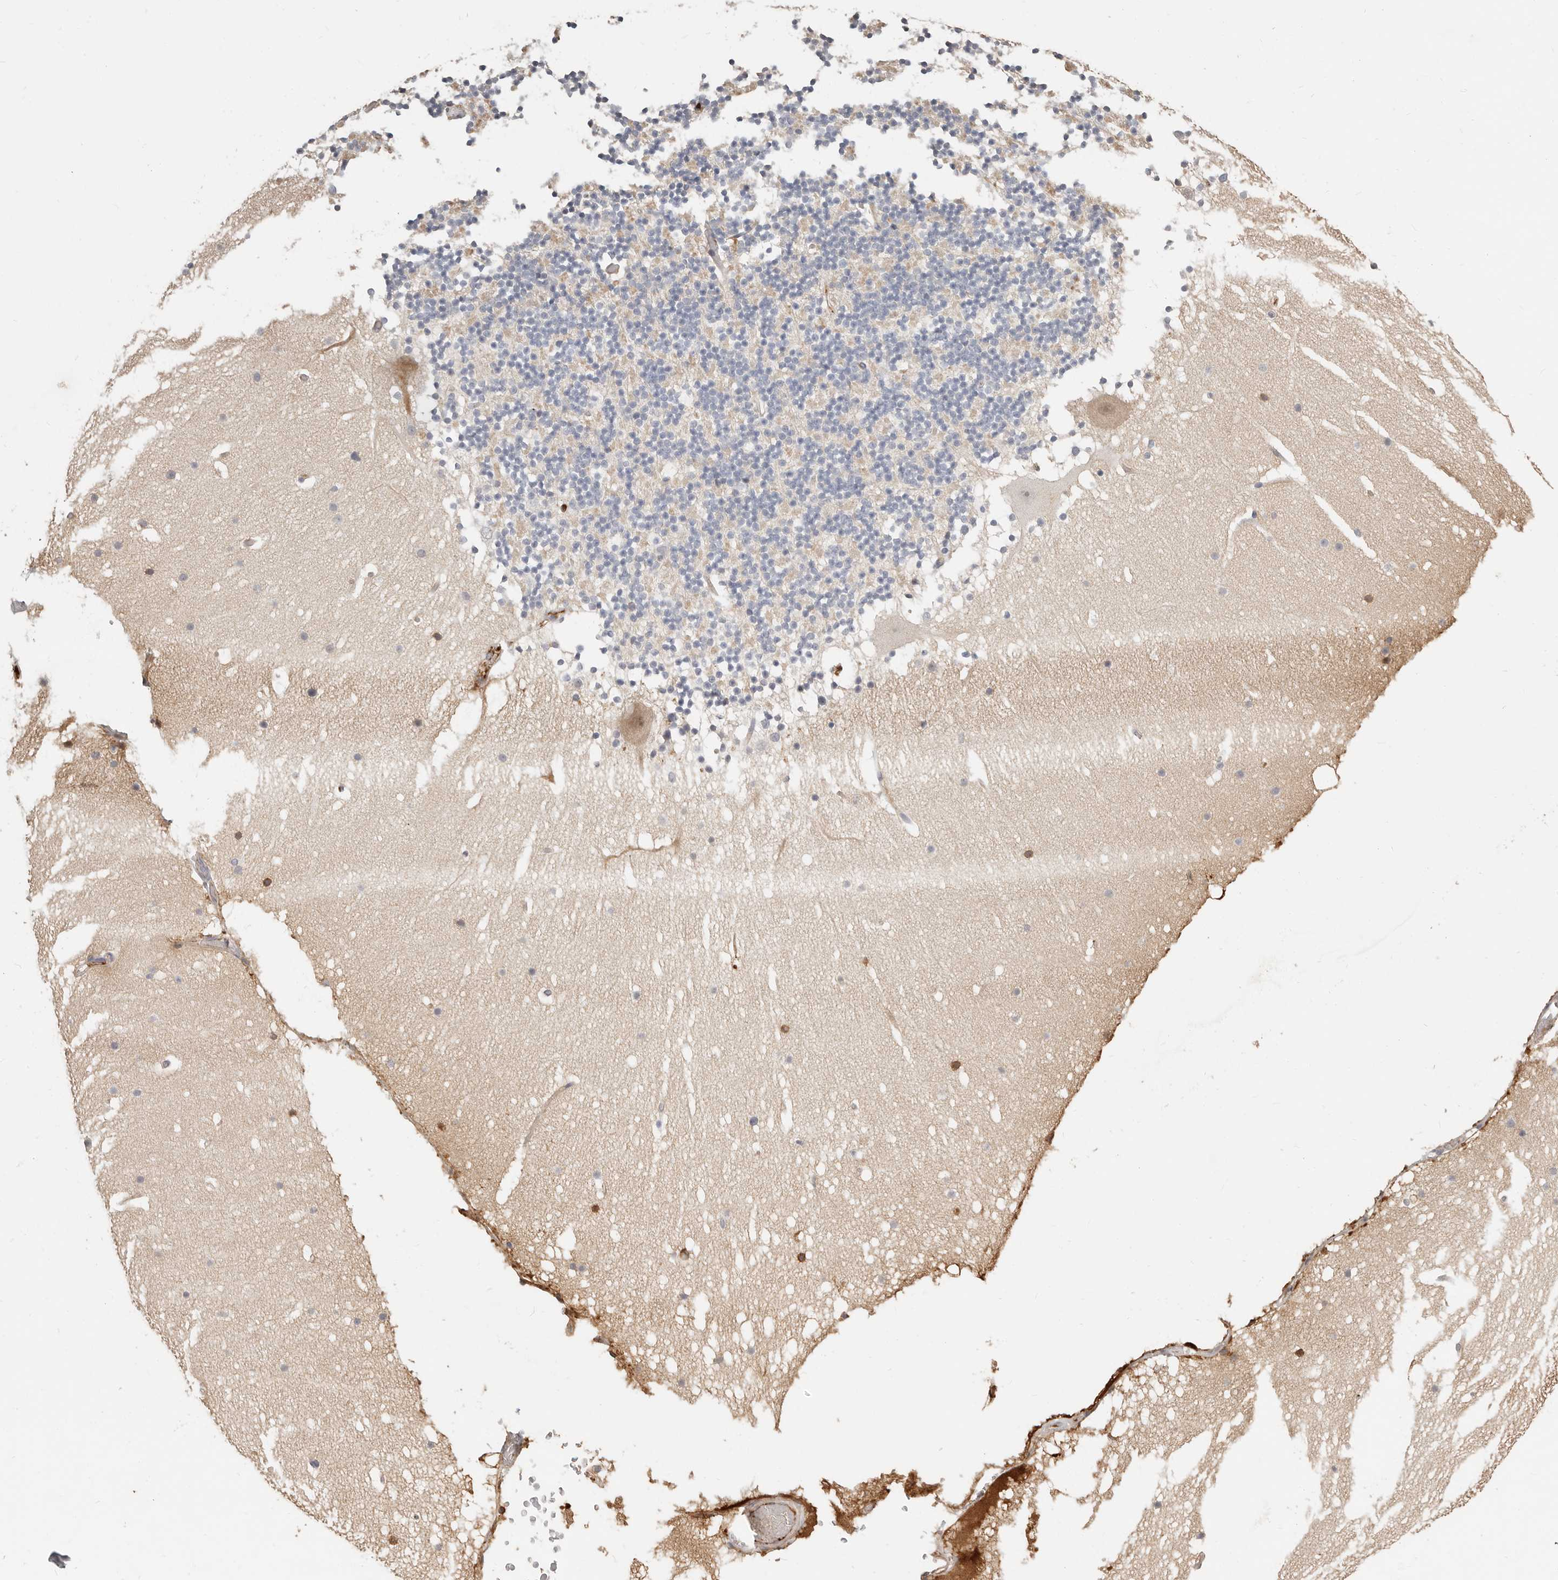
{"staining": {"intensity": "negative", "quantity": "none", "location": "none"}, "tissue": "cerebellum", "cell_type": "Cells in granular layer", "image_type": "normal", "snomed": [{"axis": "morphology", "description": "Normal tissue, NOS"}, {"axis": "topography", "description": "Cerebellum"}], "caption": "IHC histopathology image of unremarkable human cerebellum stained for a protein (brown), which shows no staining in cells in granular layer.", "gene": "MTFR2", "patient": {"sex": "male", "age": 57}}